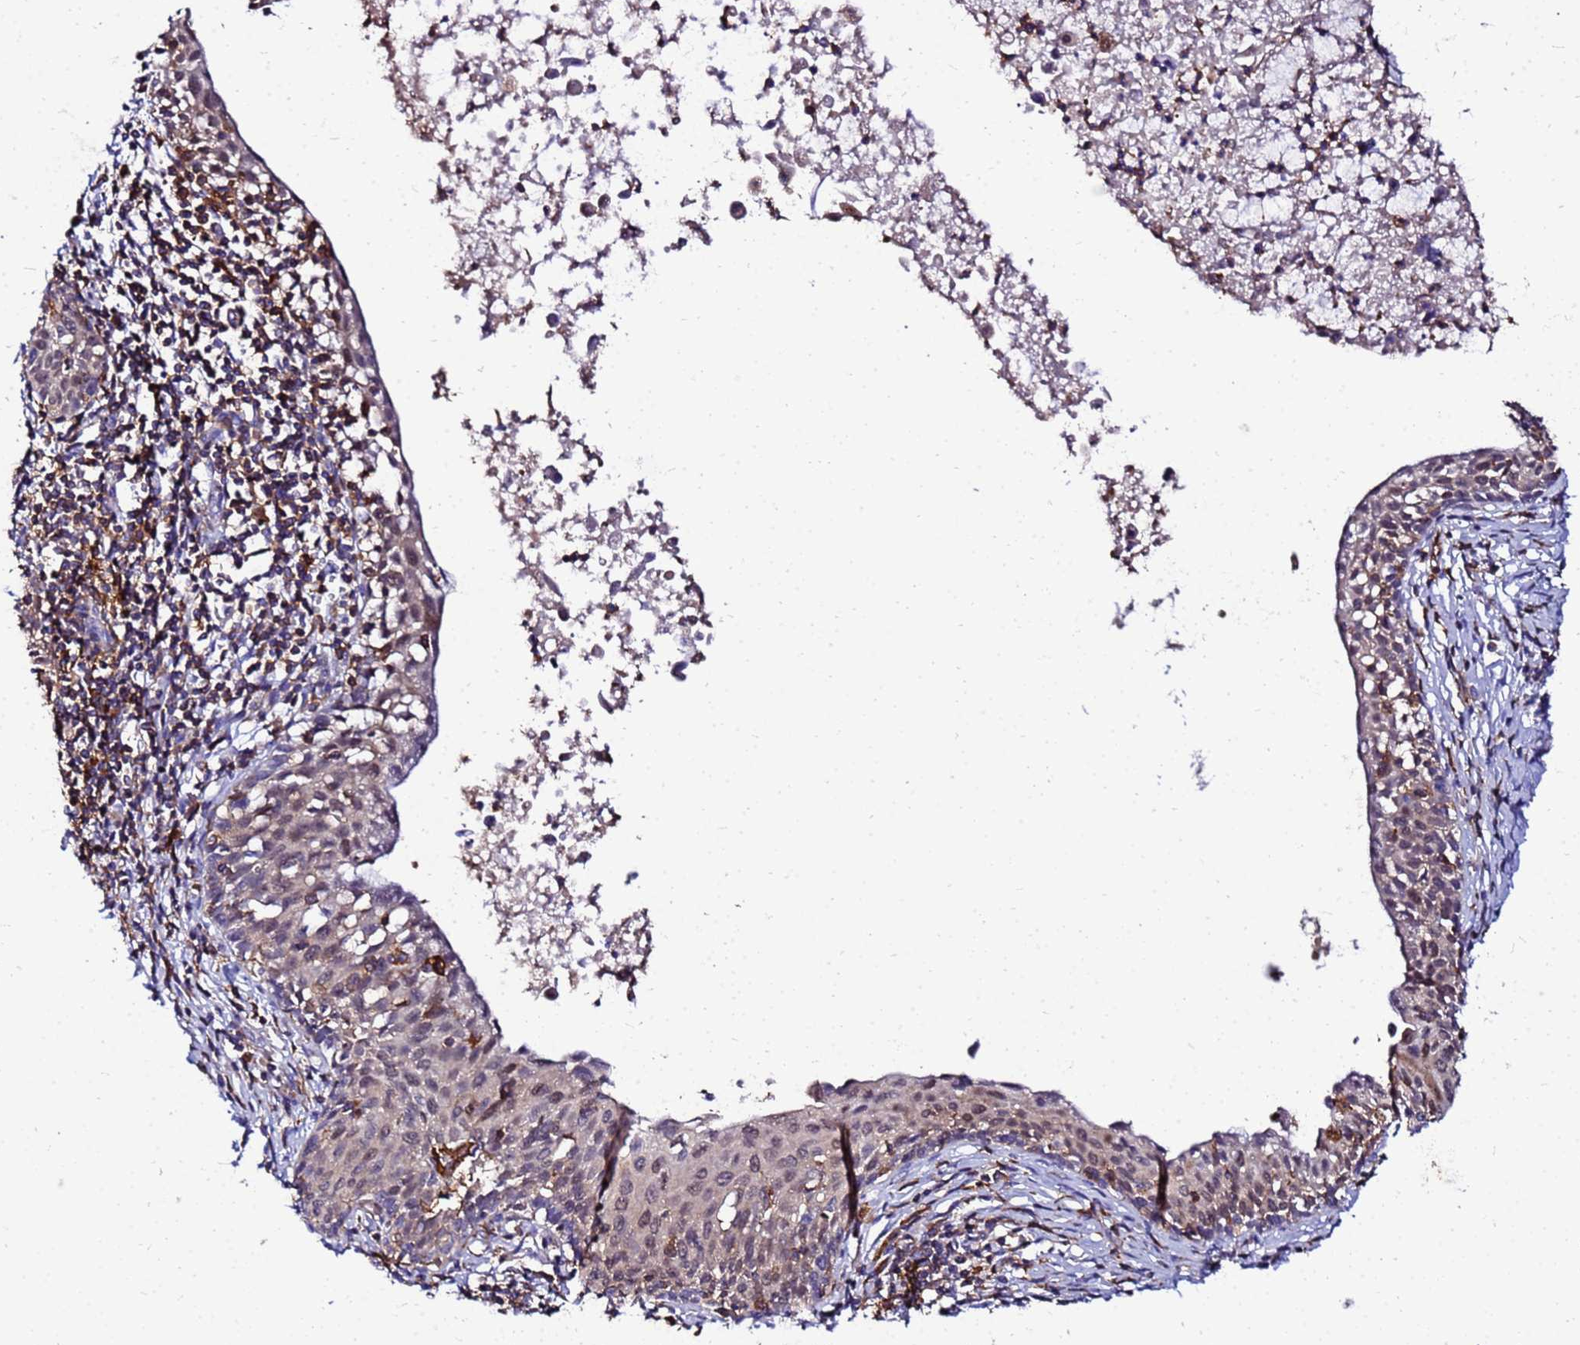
{"staining": {"intensity": "moderate", "quantity": ">75%", "location": "nuclear"}, "tissue": "cervical cancer", "cell_type": "Tumor cells", "image_type": "cancer", "snomed": [{"axis": "morphology", "description": "Squamous cell carcinoma, NOS"}, {"axis": "topography", "description": "Cervix"}], "caption": "This is an image of immunohistochemistry staining of cervical squamous cell carcinoma, which shows moderate staining in the nuclear of tumor cells.", "gene": "DBNDD2", "patient": {"sex": "female", "age": 52}}